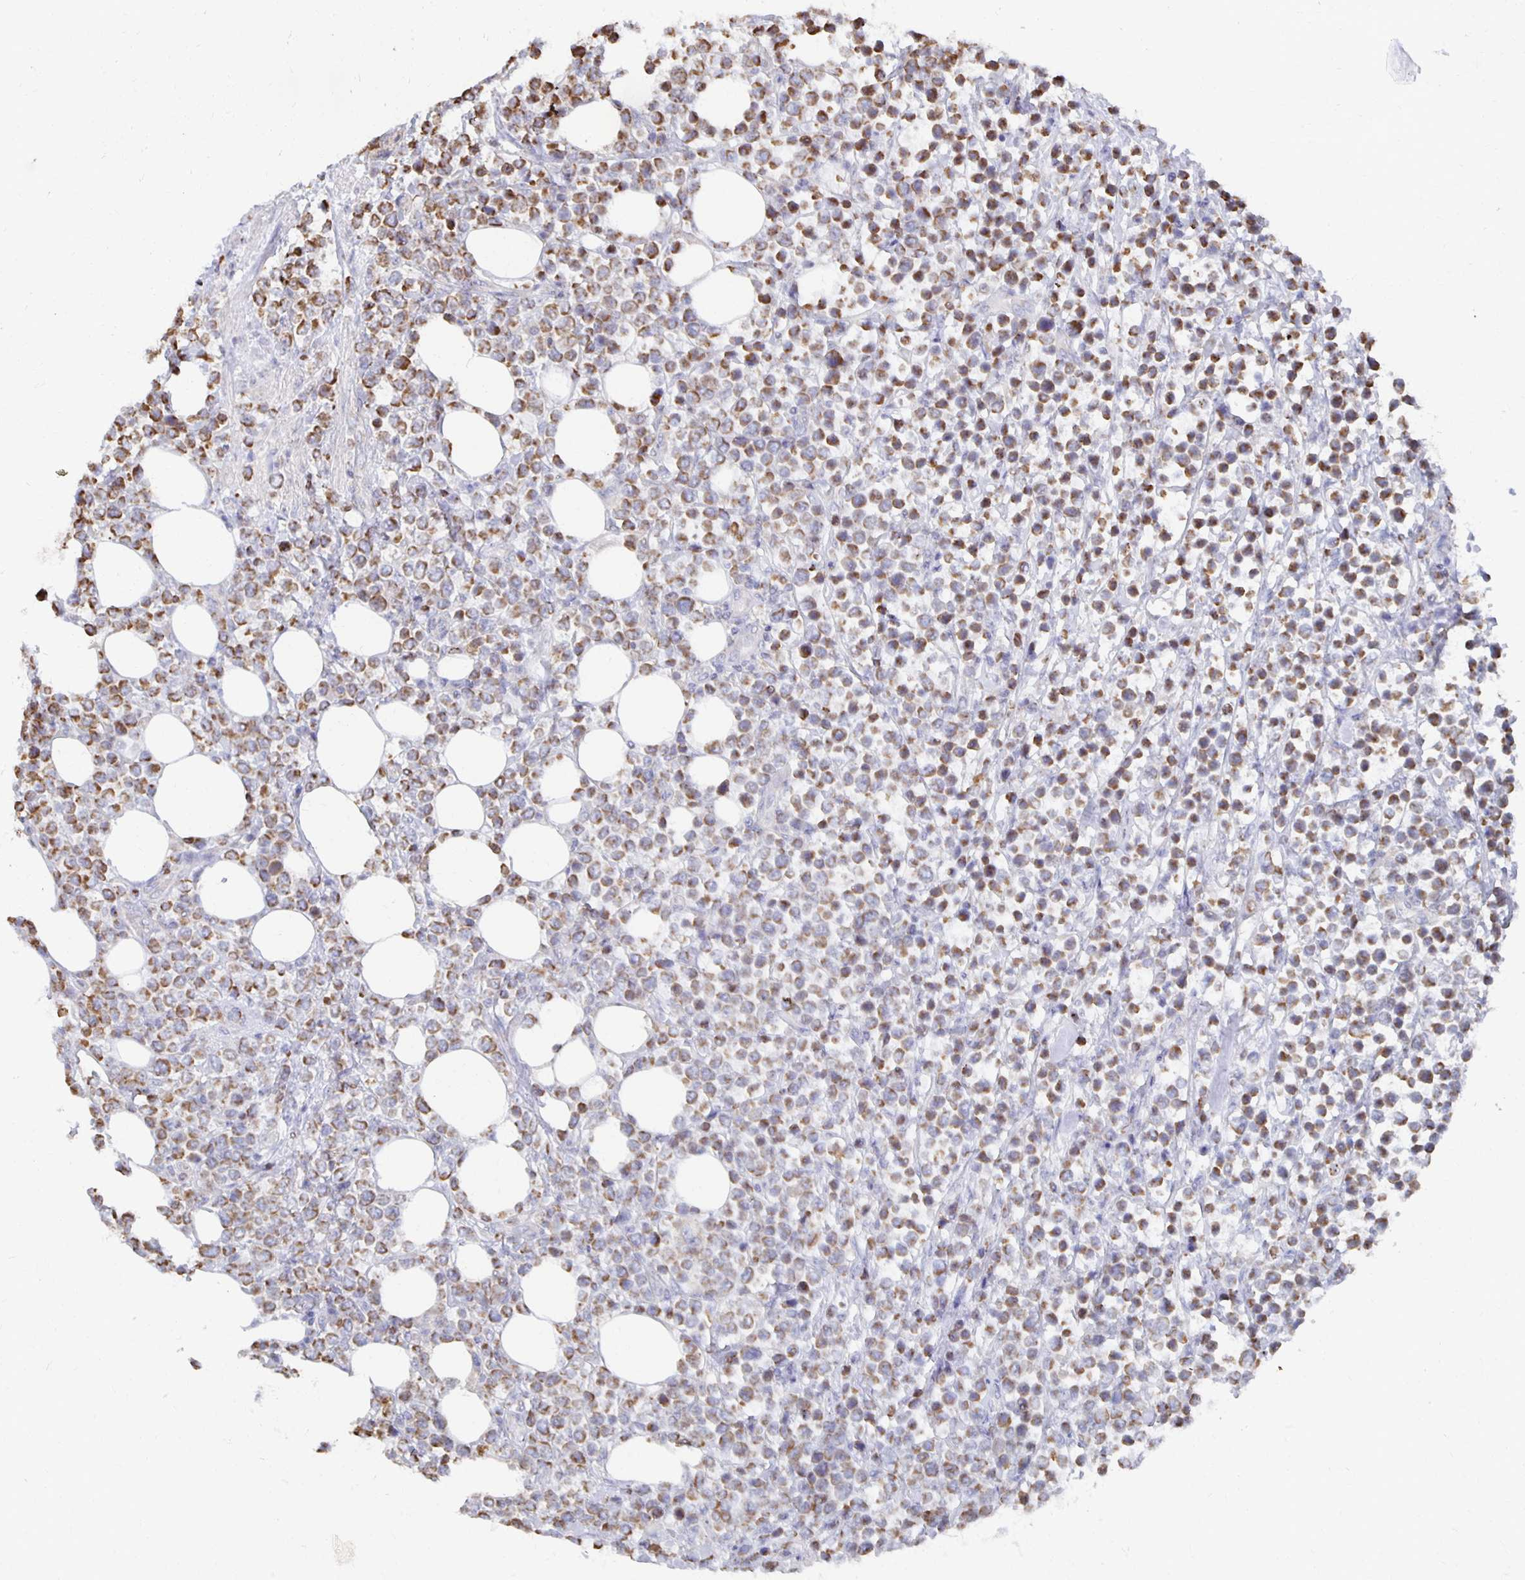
{"staining": {"intensity": "moderate", "quantity": ">75%", "location": "cytoplasmic/membranous"}, "tissue": "lymphoma", "cell_type": "Tumor cells", "image_type": "cancer", "snomed": [{"axis": "morphology", "description": "Malignant lymphoma, non-Hodgkin's type, High grade"}, {"axis": "topography", "description": "Soft tissue"}], "caption": "Lymphoma stained for a protein exhibits moderate cytoplasmic/membranous positivity in tumor cells. (IHC, brightfield microscopy, high magnification).", "gene": "NKX2-8", "patient": {"sex": "female", "age": 56}}